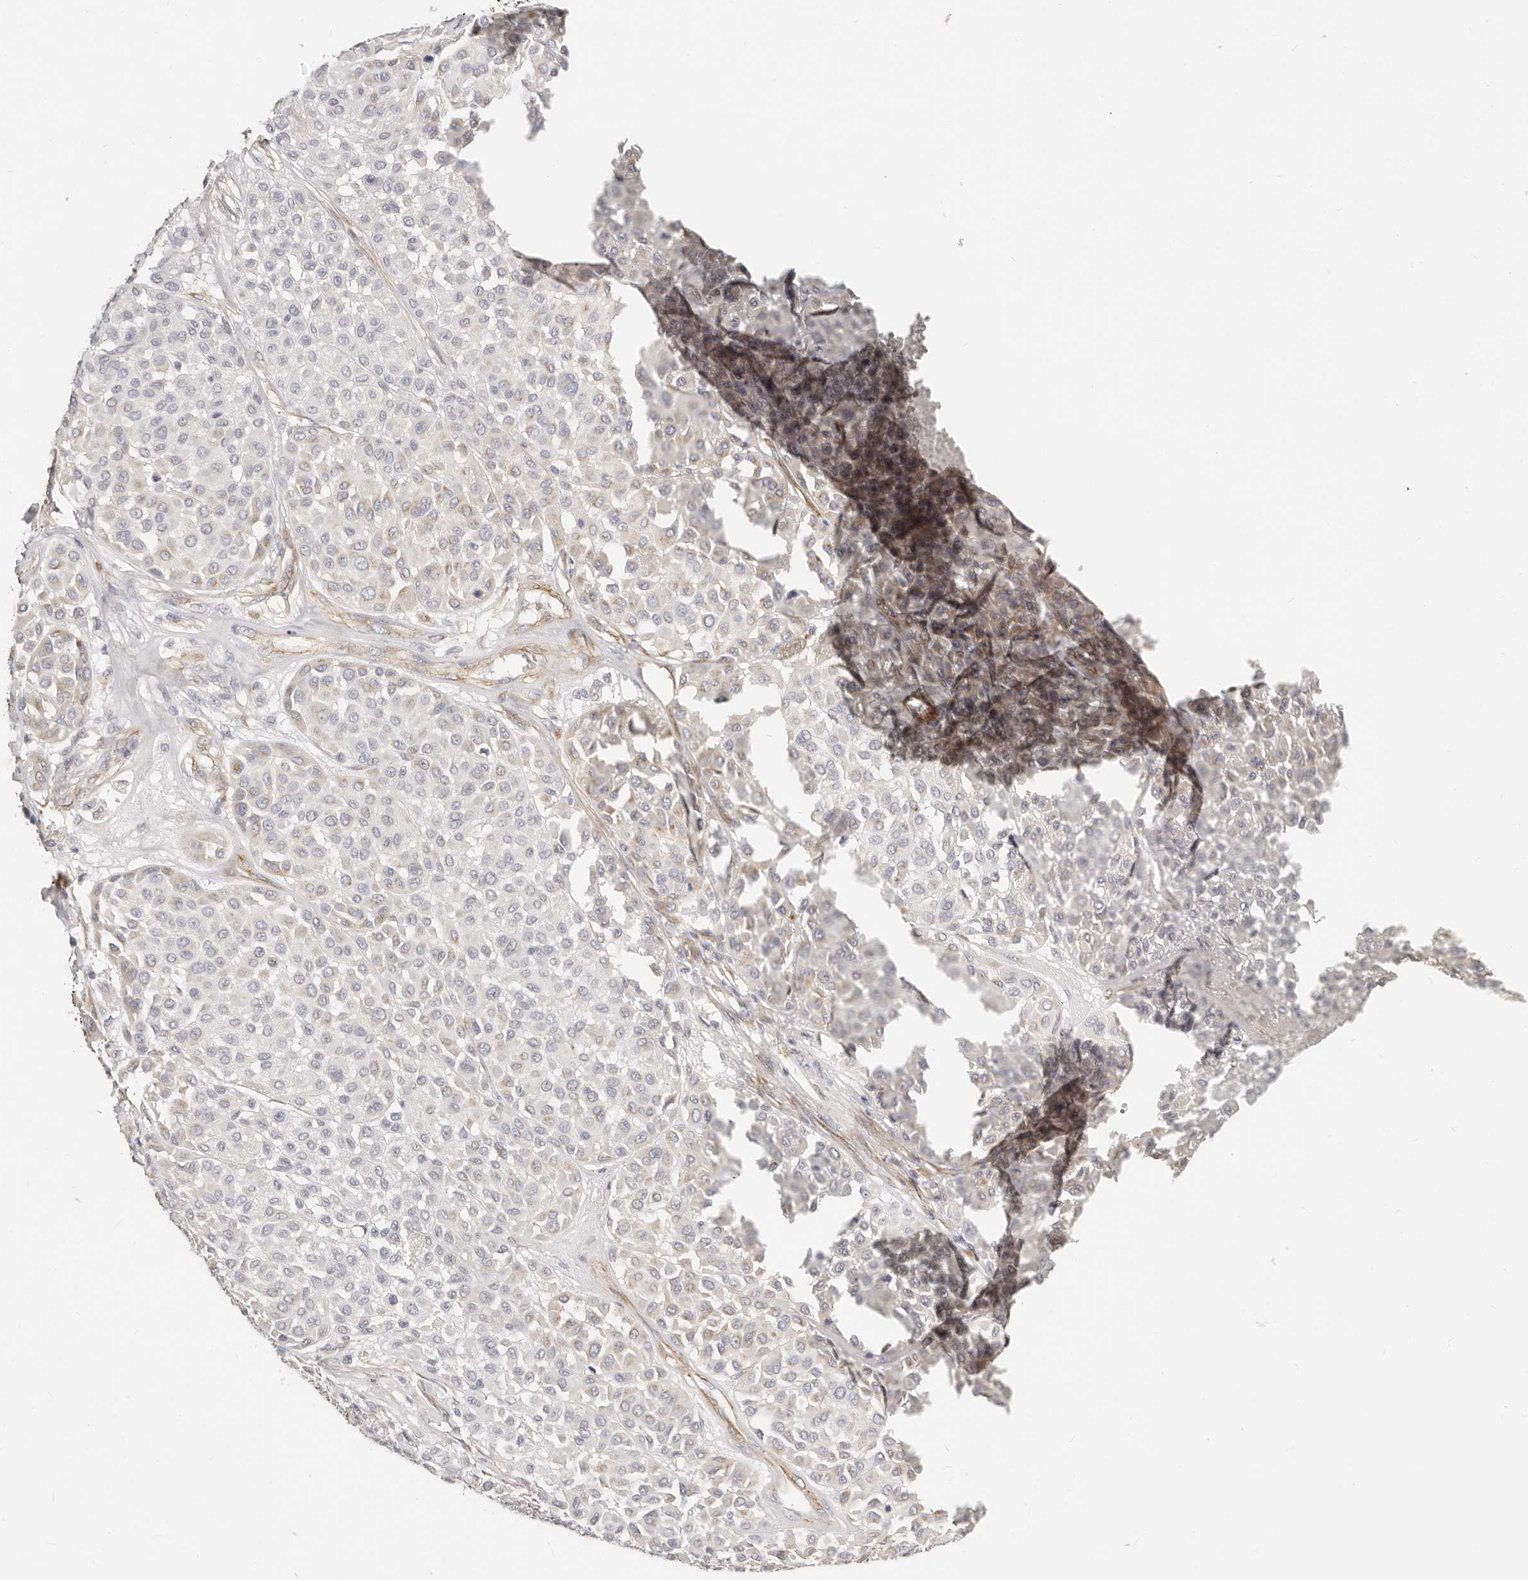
{"staining": {"intensity": "negative", "quantity": "none", "location": "none"}, "tissue": "melanoma", "cell_type": "Tumor cells", "image_type": "cancer", "snomed": [{"axis": "morphology", "description": "Malignant melanoma, Metastatic site"}, {"axis": "topography", "description": "Soft tissue"}], "caption": "IHC of malignant melanoma (metastatic site) reveals no staining in tumor cells.", "gene": "RABAC1", "patient": {"sex": "male", "age": 41}}